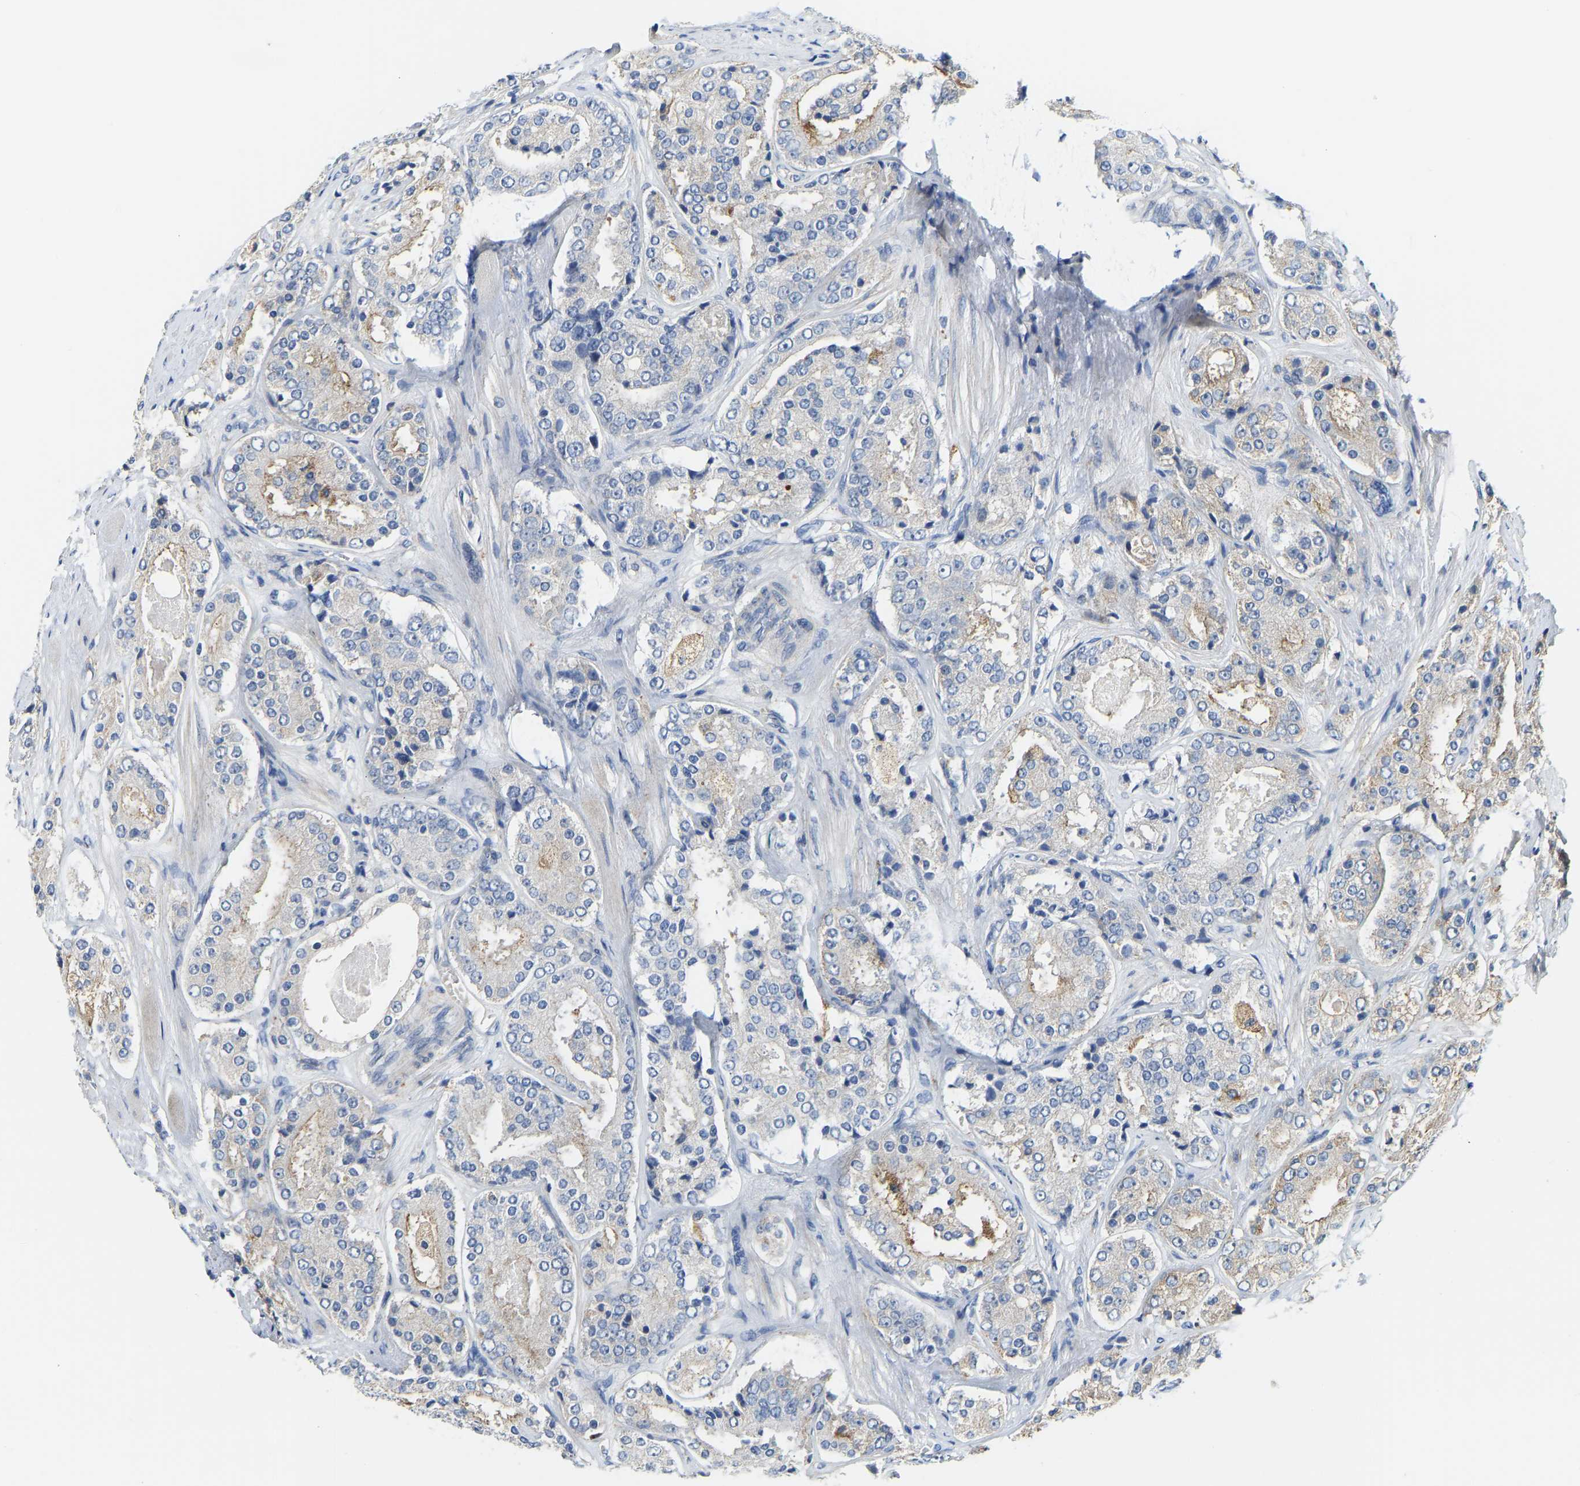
{"staining": {"intensity": "weak", "quantity": "25%-75%", "location": "cytoplasmic/membranous"}, "tissue": "prostate cancer", "cell_type": "Tumor cells", "image_type": "cancer", "snomed": [{"axis": "morphology", "description": "Adenocarcinoma, High grade"}, {"axis": "topography", "description": "Prostate"}], "caption": "Tumor cells exhibit weak cytoplasmic/membranous staining in about 25%-75% of cells in high-grade adenocarcinoma (prostate).", "gene": "ATP6V1E1", "patient": {"sex": "male", "age": 65}}